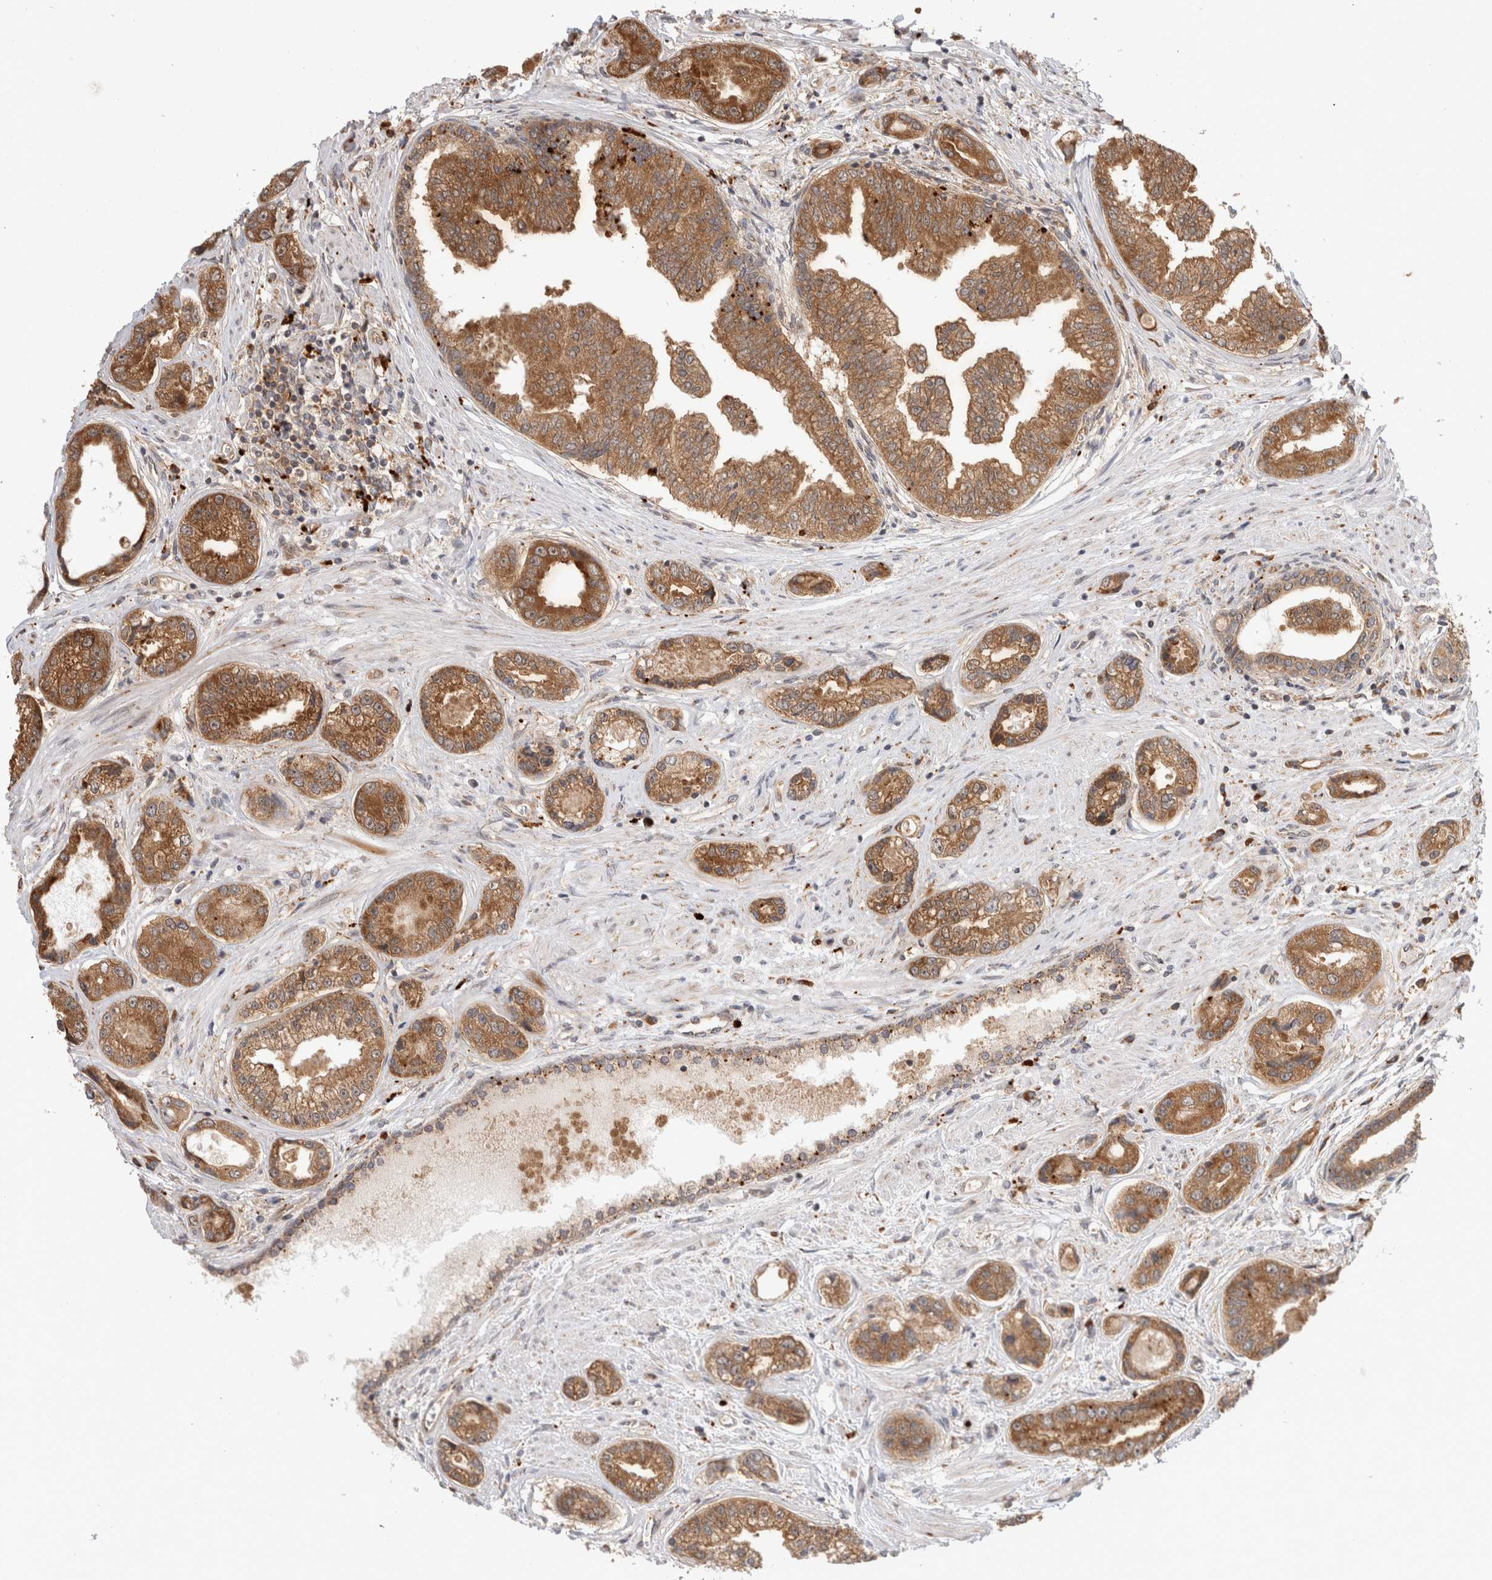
{"staining": {"intensity": "moderate", "quantity": ">75%", "location": "cytoplasmic/membranous"}, "tissue": "prostate cancer", "cell_type": "Tumor cells", "image_type": "cancer", "snomed": [{"axis": "morphology", "description": "Adenocarcinoma, High grade"}, {"axis": "topography", "description": "Prostate"}], "caption": "Prostate high-grade adenocarcinoma stained for a protein reveals moderate cytoplasmic/membranous positivity in tumor cells.", "gene": "ACTL9", "patient": {"sex": "male", "age": 61}}